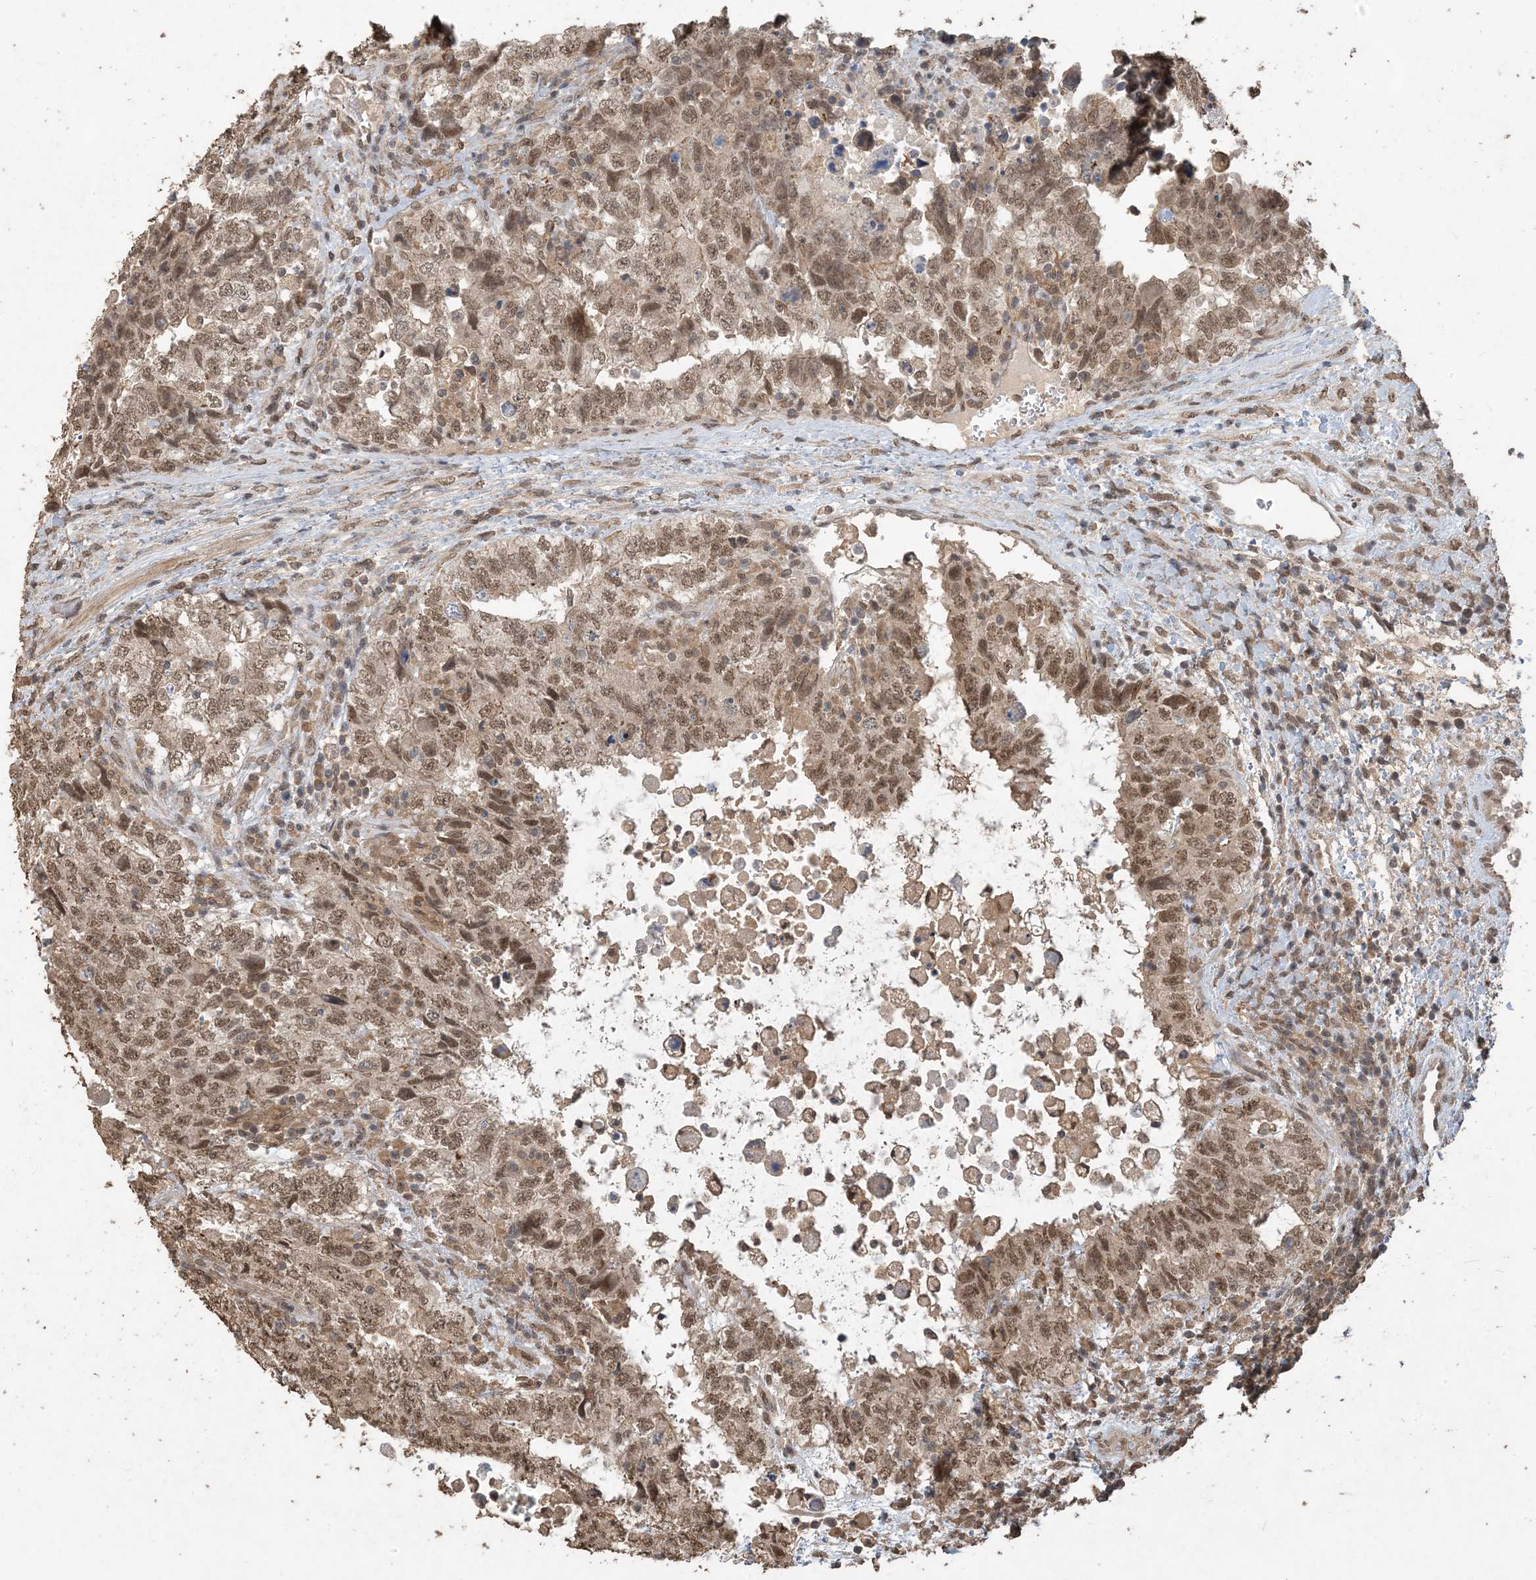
{"staining": {"intensity": "moderate", "quantity": ">75%", "location": "nuclear"}, "tissue": "testis cancer", "cell_type": "Tumor cells", "image_type": "cancer", "snomed": [{"axis": "morphology", "description": "Carcinoma, Embryonal, NOS"}, {"axis": "topography", "description": "Testis"}], "caption": "DAB (3,3'-diaminobenzidine) immunohistochemical staining of embryonal carcinoma (testis) displays moderate nuclear protein staining in approximately >75% of tumor cells.", "gene": "ZC3H12A", "patient": {"sex": "male", "age": 37}}